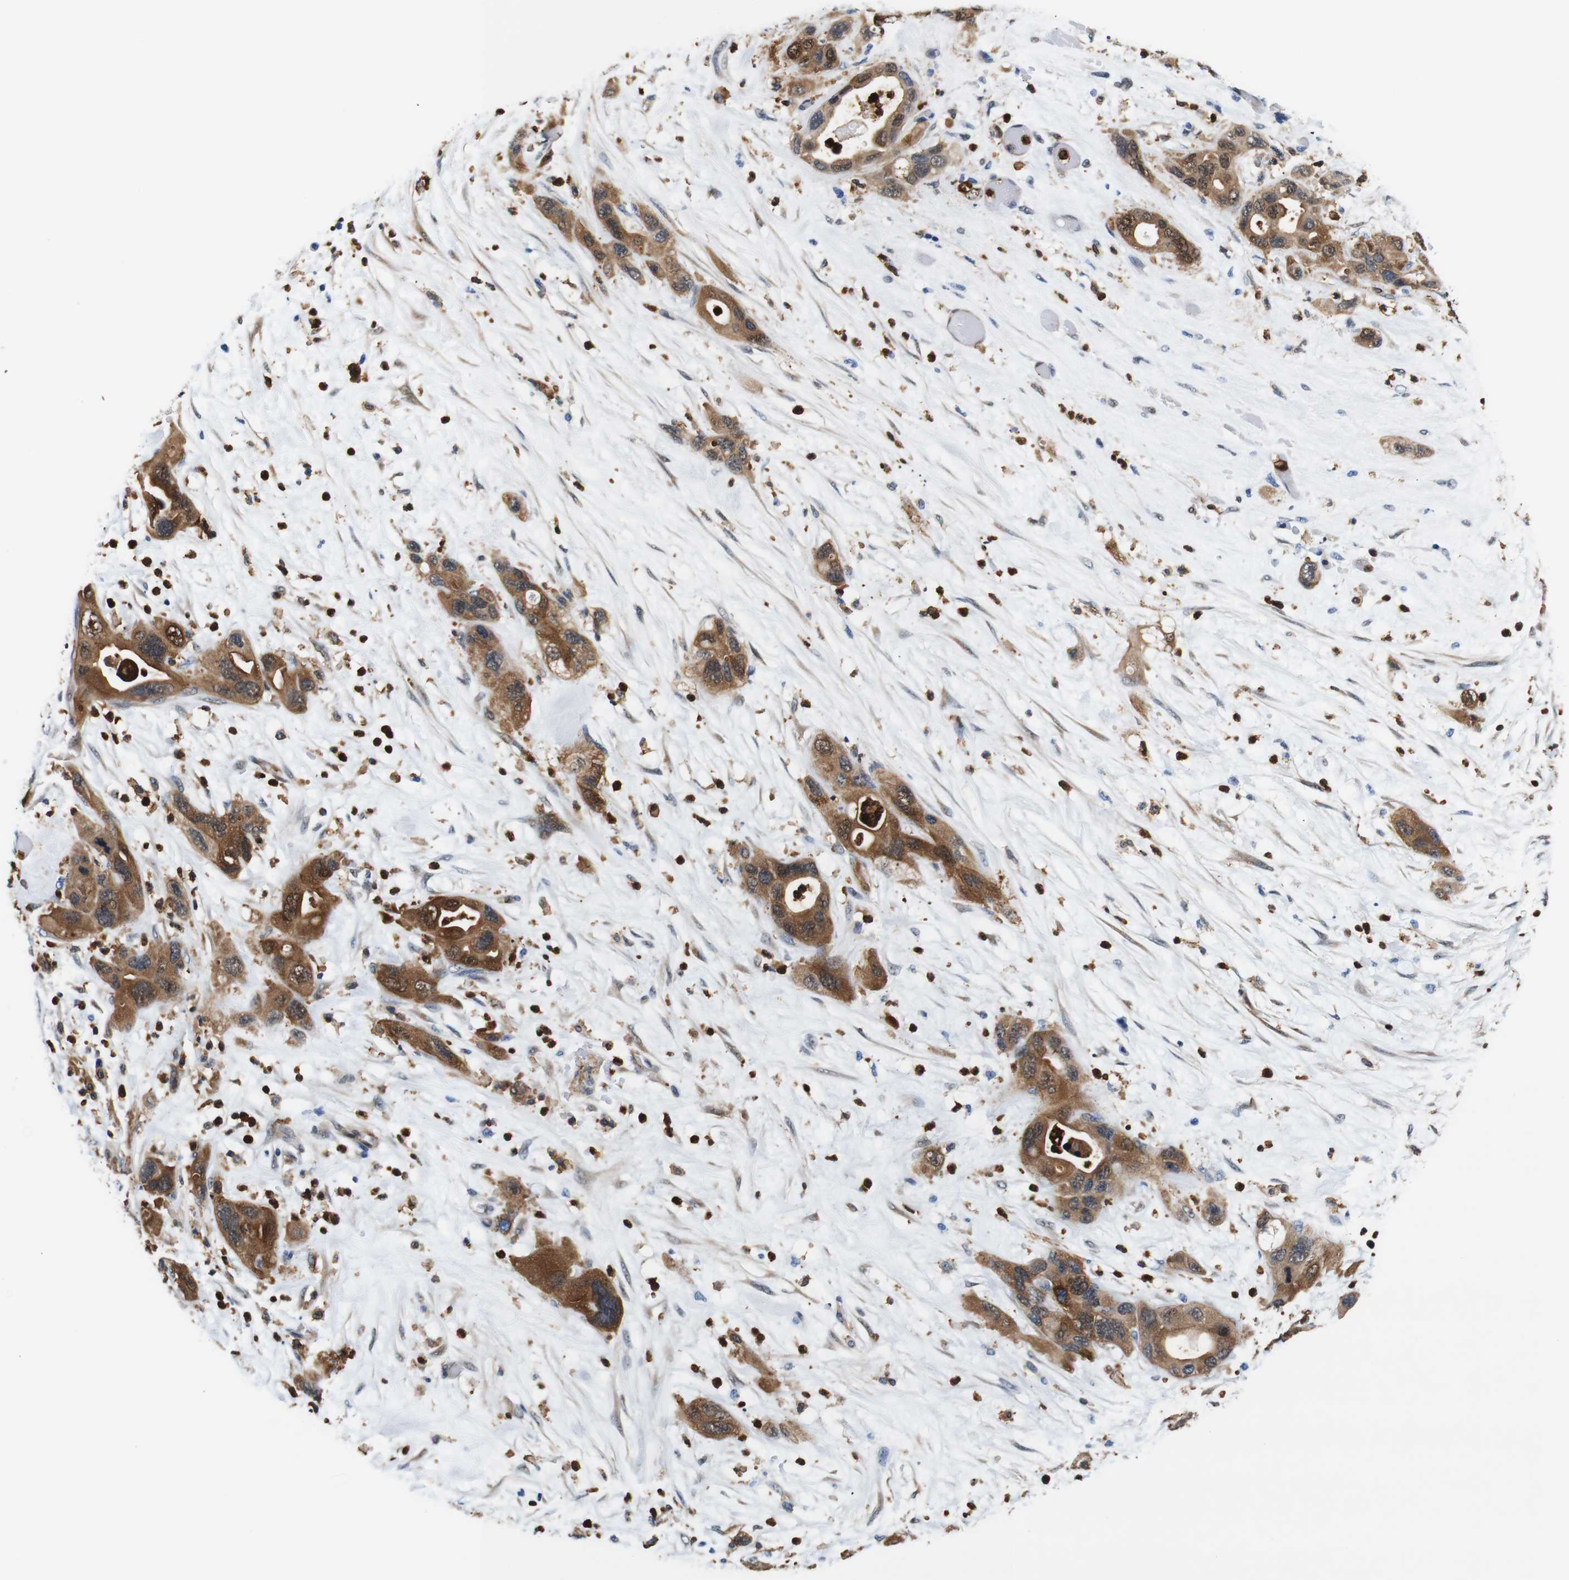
{"staining": {"intensity": "moderate", "quantity": ">75%", "location": "cytoplasmic/membranous,nuclear"}, "tissue": "pancreatic cancer", "cell_type": "Tumor cells", "image_type": "cancer", "snomed": [{"axis": "morphology", "description": "Adenocarcinoma, NOS"}, {"axis": "topography", "description": "Pancreas"}], "caption": "Tumor cells display moderate cytoplasmic/membranous and nuclear positivity in about >75% of cells in adenocarcinoma (pancreatic). The staining is performed using DAB (3,3'-diaminobenzidine) brown chromogen to label protein expression. The nuclei are counter-stained blue using hematoxylin.", "gene": "ANXA1", "patient": {"sex": "female", "age": 71}}